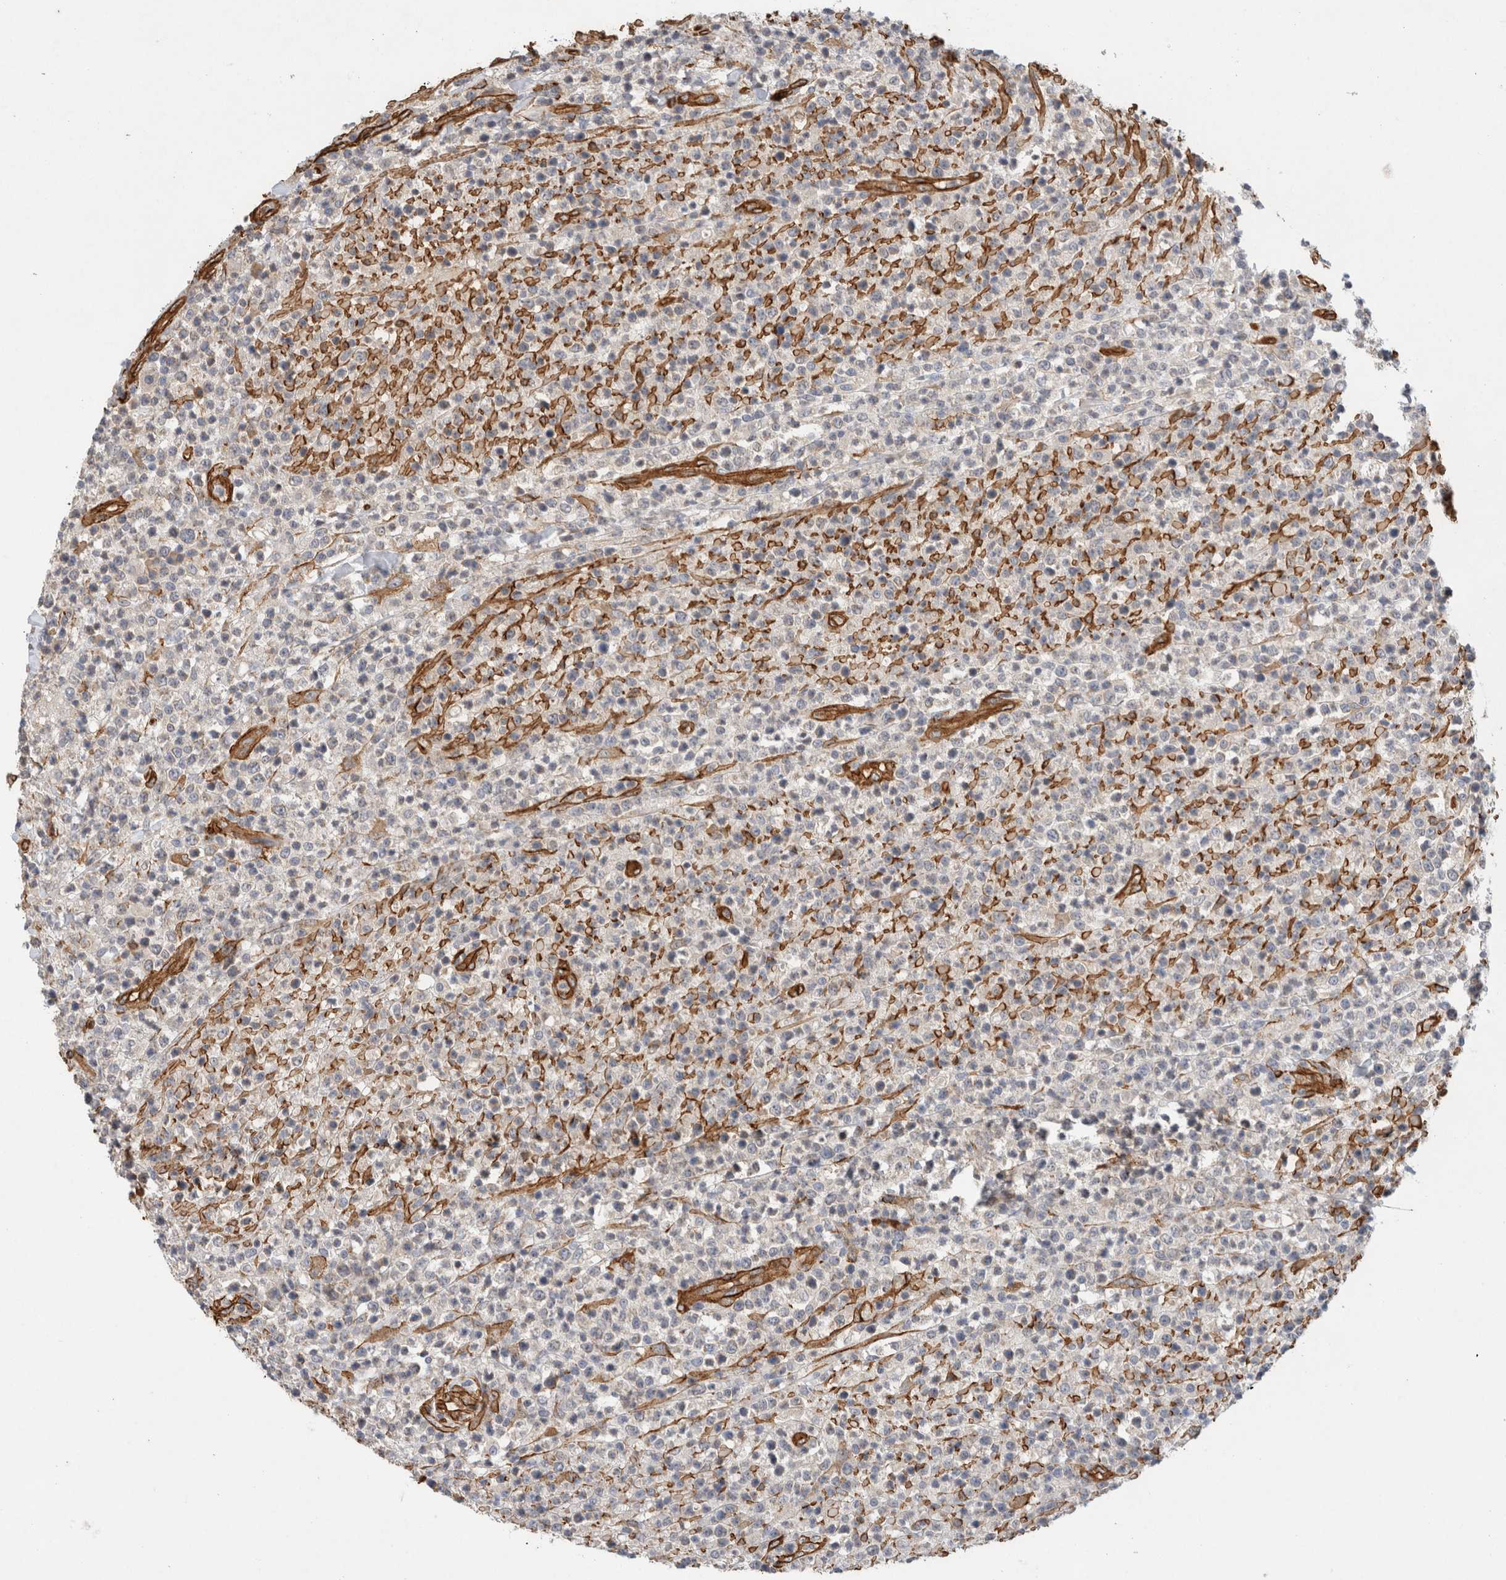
{"staining": {"intensity": "negative", "quantity": "none", "location": "none"}, "tissue": "lymphoma", "cell_type": "Tumor cells", "image_type": "cancer", "snomed": [{"axis": "morphology", "description": "Malignant lymphoma, non-Hodgkin's type, High grade"}, {"axis": "topography", "description": "Colon"}], "caption": "Human lymphoma stained for a protein using immunohistochemistry displays no positivity in tumor cells.", "gene": "JMJD4", "patient": {"sex": "female", "age": 53}}